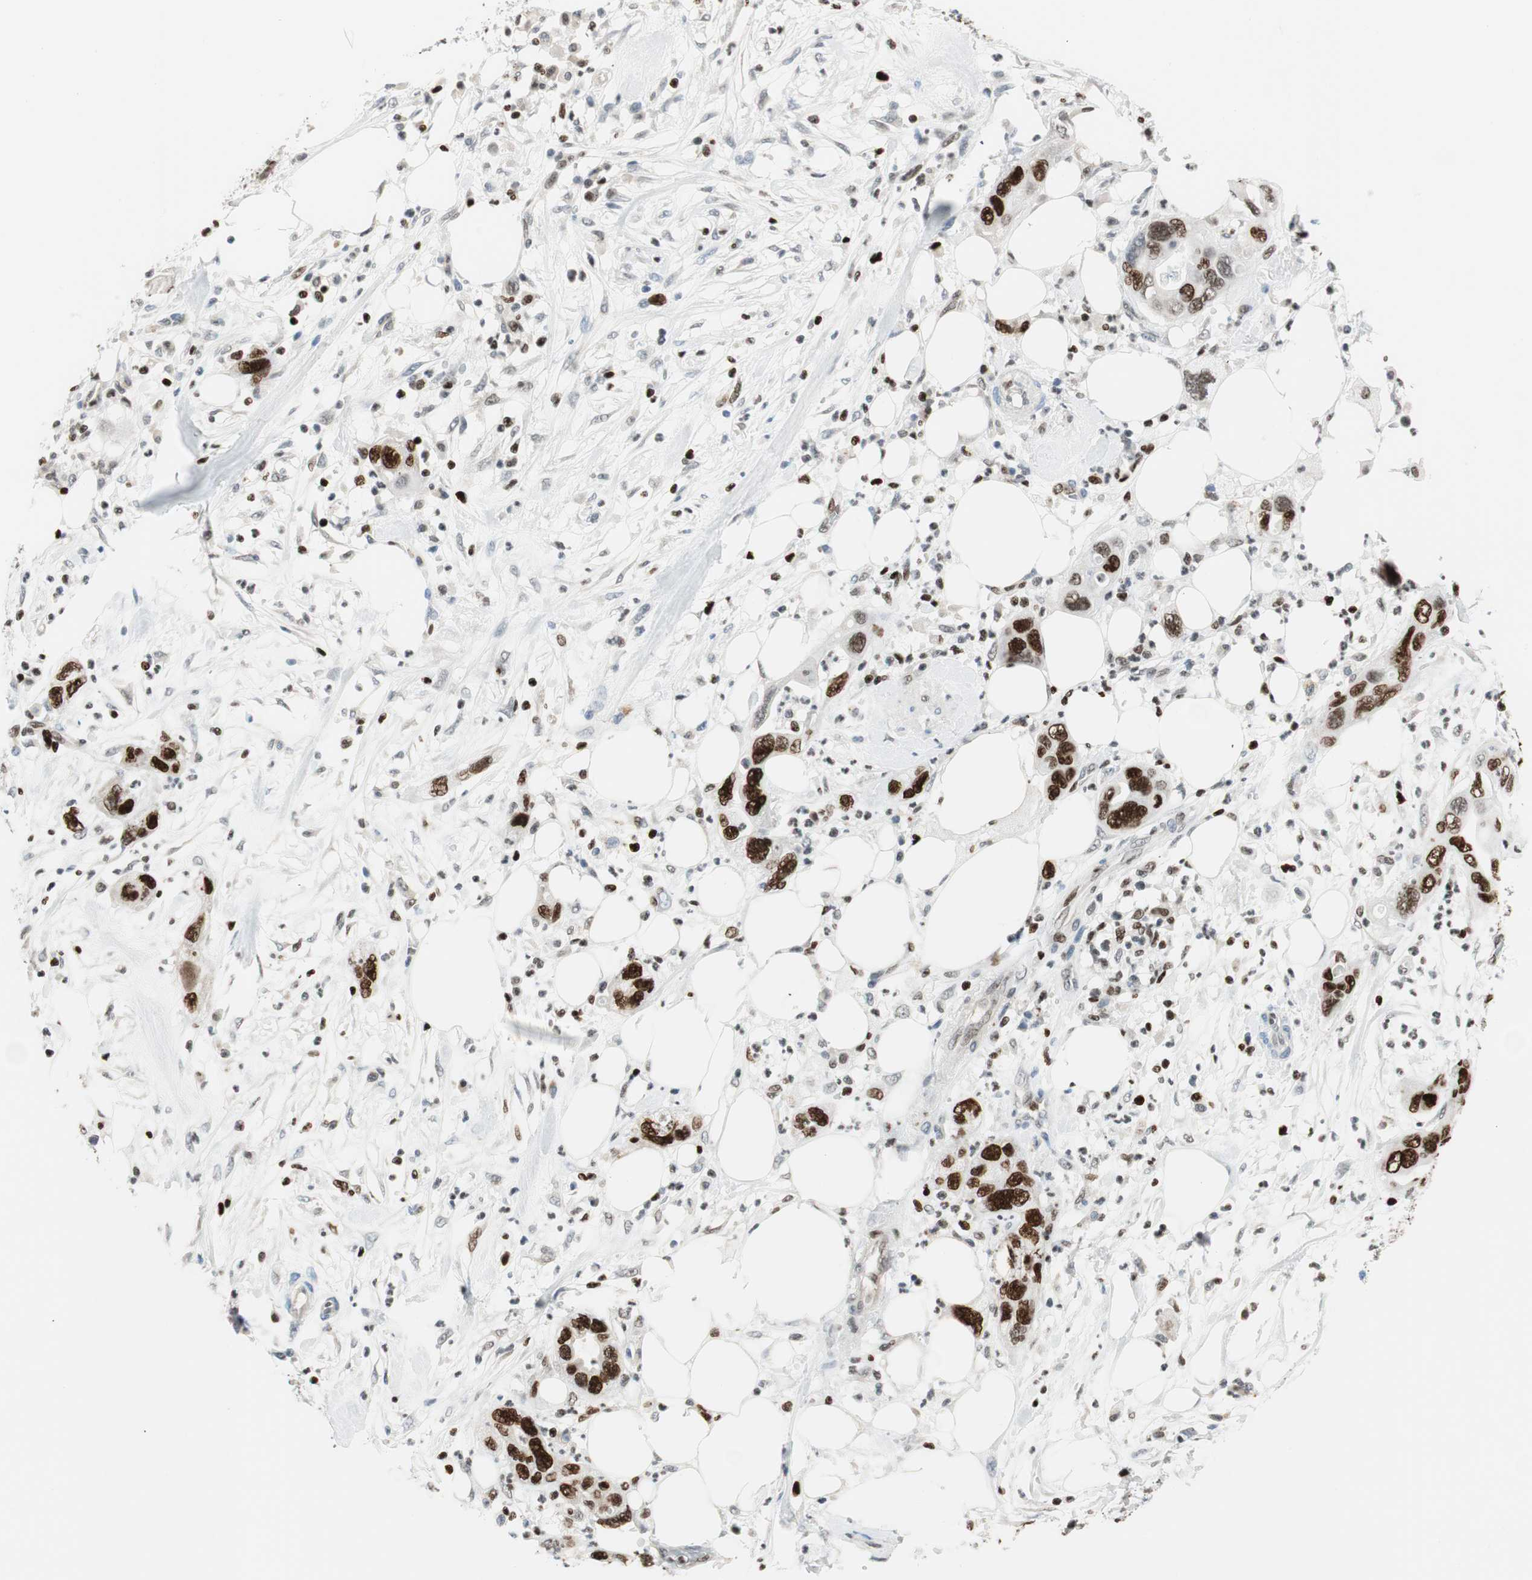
{"staining": {"intensity": "strong", "quantity": "25%-75%", "location": "nuclear"}, "tissue": "pancreatic cancer", "cell_type": "Tumor cells", "image_type": "cancer", "snomed": [{"axis": "morphology", "description": "Adenocarcinoma, NOS"}, {"axis": "topography", "description": "Pancreas"}], "caption": "Immunohistochemical staining of human pancreatic cancer (adenocarcinoma) displays high levels of strong nuclear protein staining in about 25%-75% of tumor cells.", "gene": "EZH2", "patient": {"sex": "female", "age": 71}}